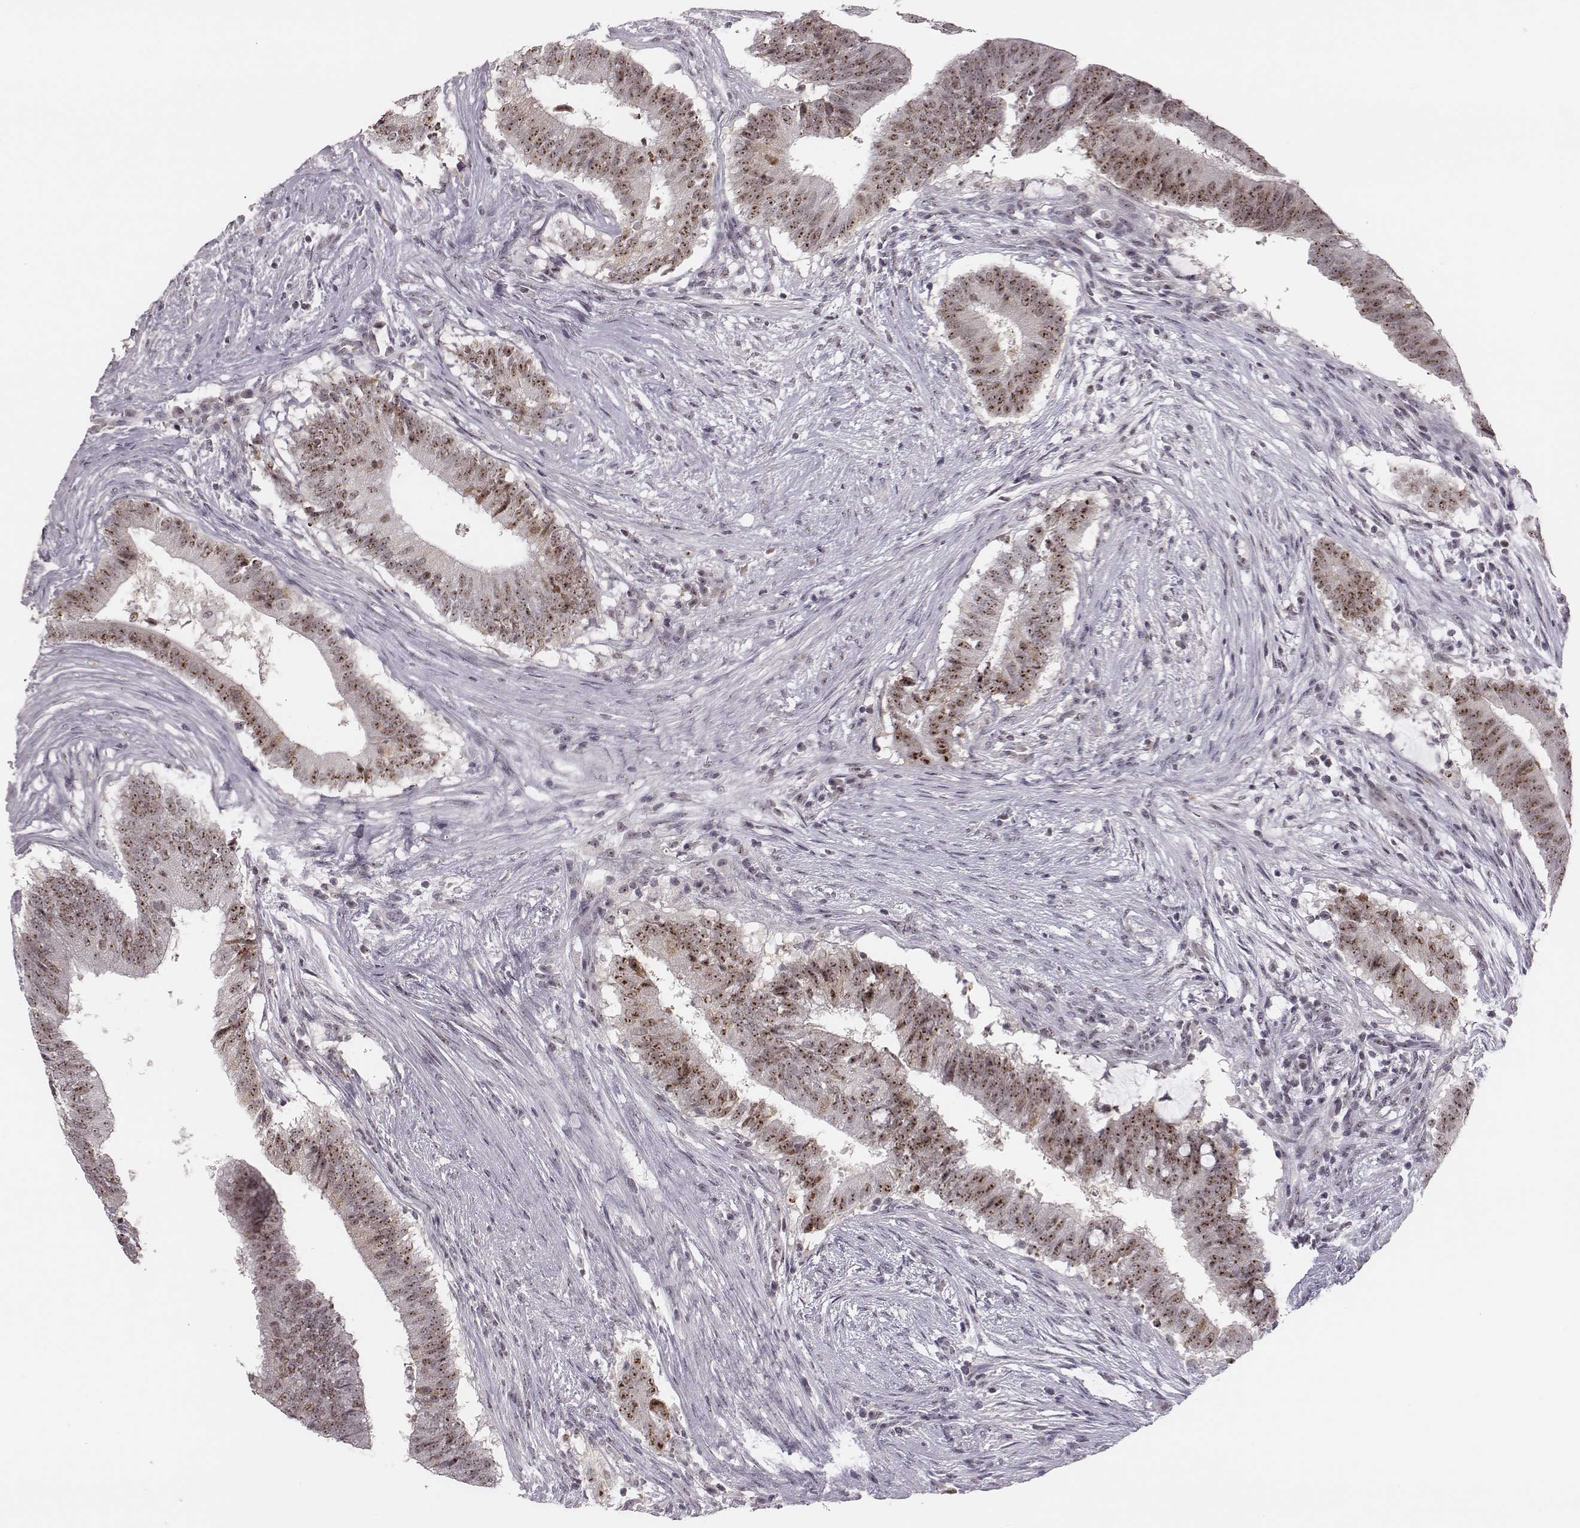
{"staining": {"intensity": "strong", "quantity": ">75%", "location": "nuclear"}, "tissue": "colorectal cancer", "cell_type": "Tumor cells", "image_type": "cancer", "snomed": [{"axis": "morphology", "description": "Adenocarcinoma, NOS"}, {"axis": "topography", "description": "Colon"}], "caption": "DAB immunohistochemical staining of adenocarcinoma (colorectal) demonstrates strong nuclear protein expression in approximately >75% of tumor cells. (DAB IHC with brightfield microscopy, high magnification).", "gene": "NIFK", "patient": {"sex": "female", "age": 43}}